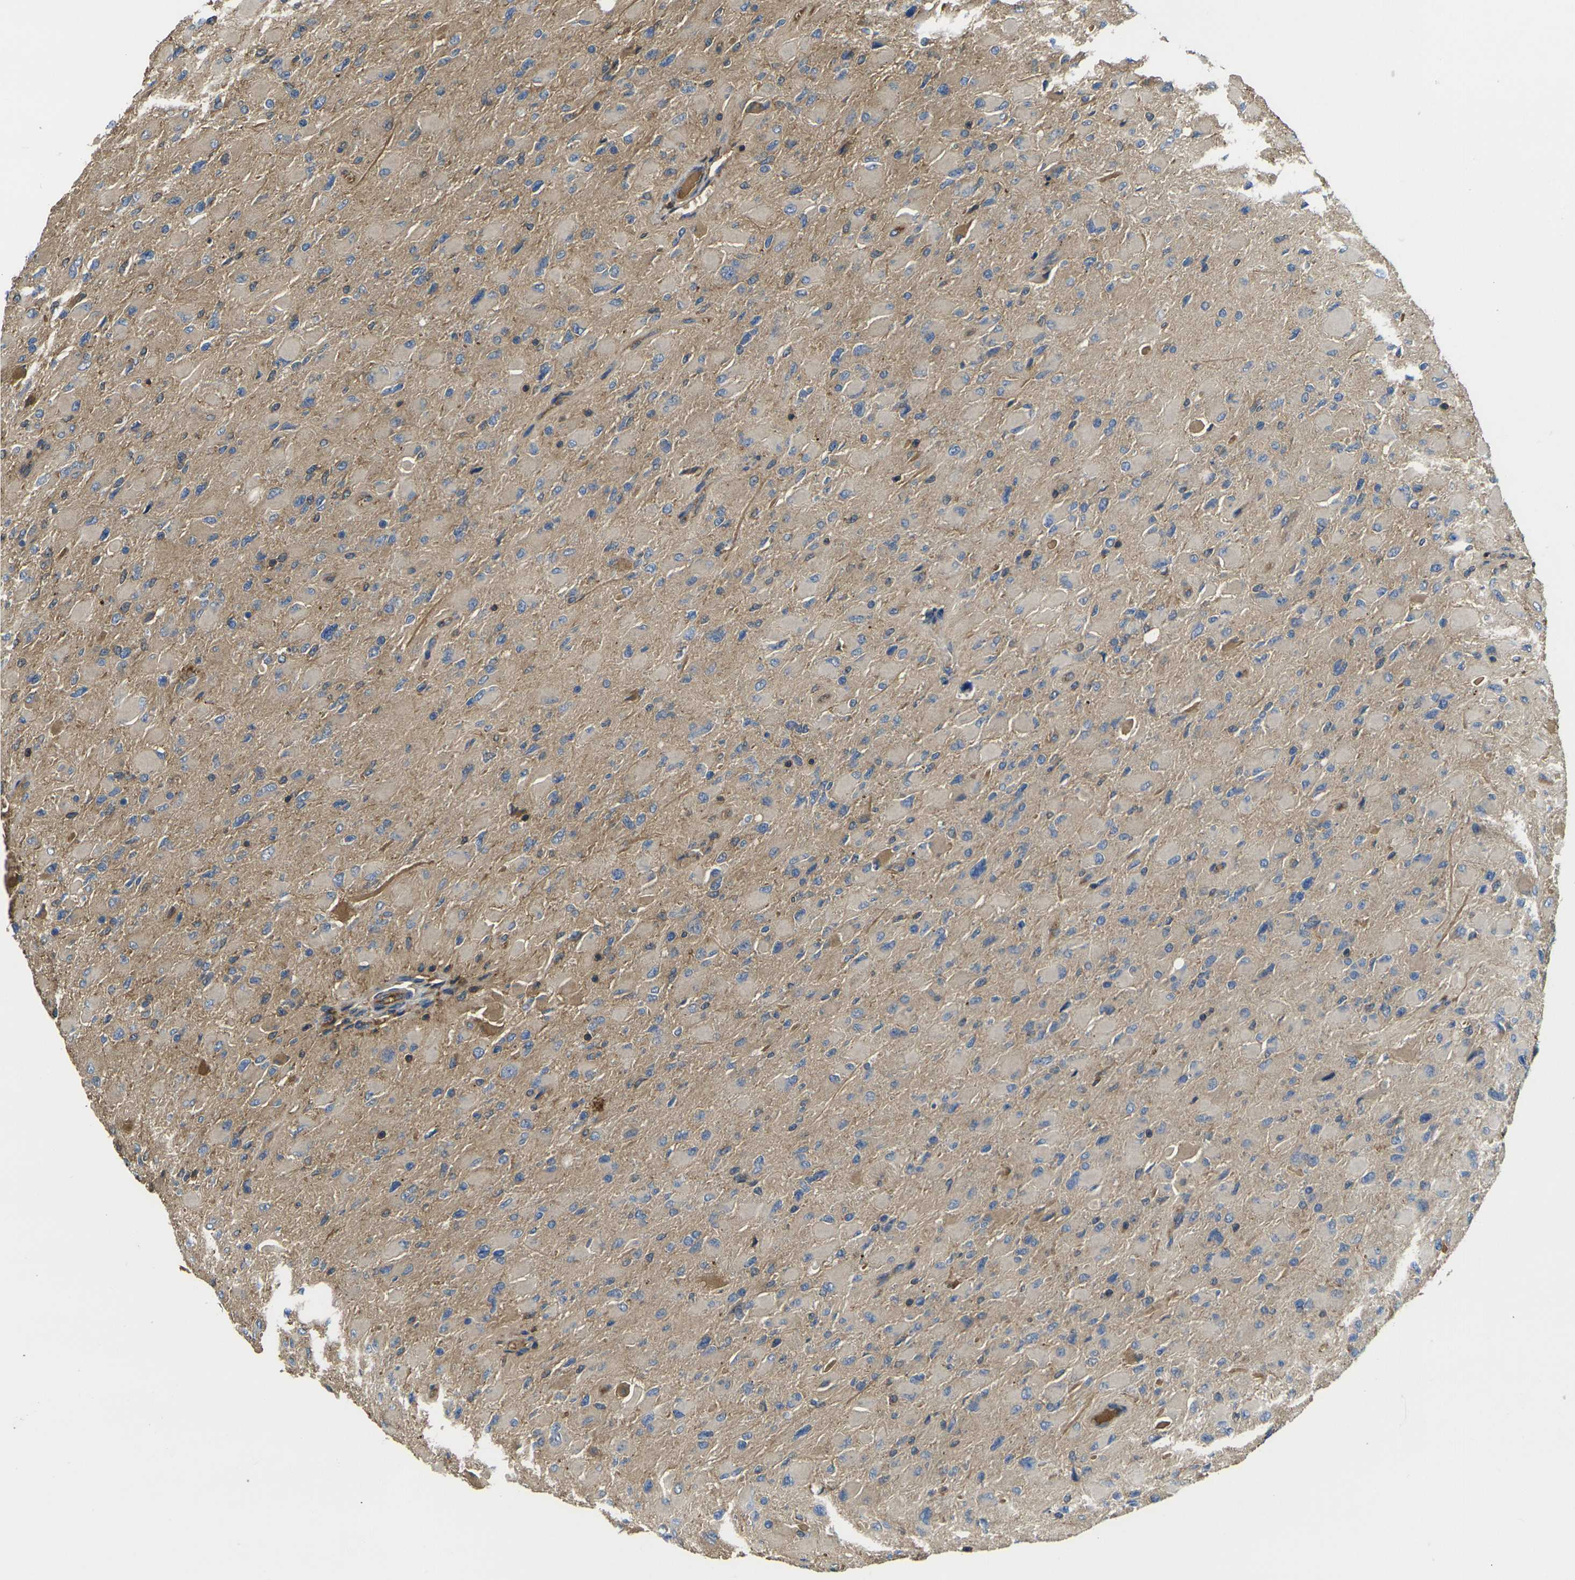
{"staining": {"intensity": "moderate", "quantity": "<25%", "location": "cytoplasmic/membranous"}, "tissue": "glioma", "cell_type": "Tumor cells", "image_type": "cancer", "snomed": [{"axis": "morphology", "description": "Glioma, malignant, High grade"}, {"axis": "topography", "description": "Cerebral cortex"}], "caption": "Protein staining shows moderate cytoplasmic/membranous staining in about <25% of tumor cells in high-grade glioma (malignant).", "gene": "HSPG2", "patient": {"sex": "female", "age": 36}}